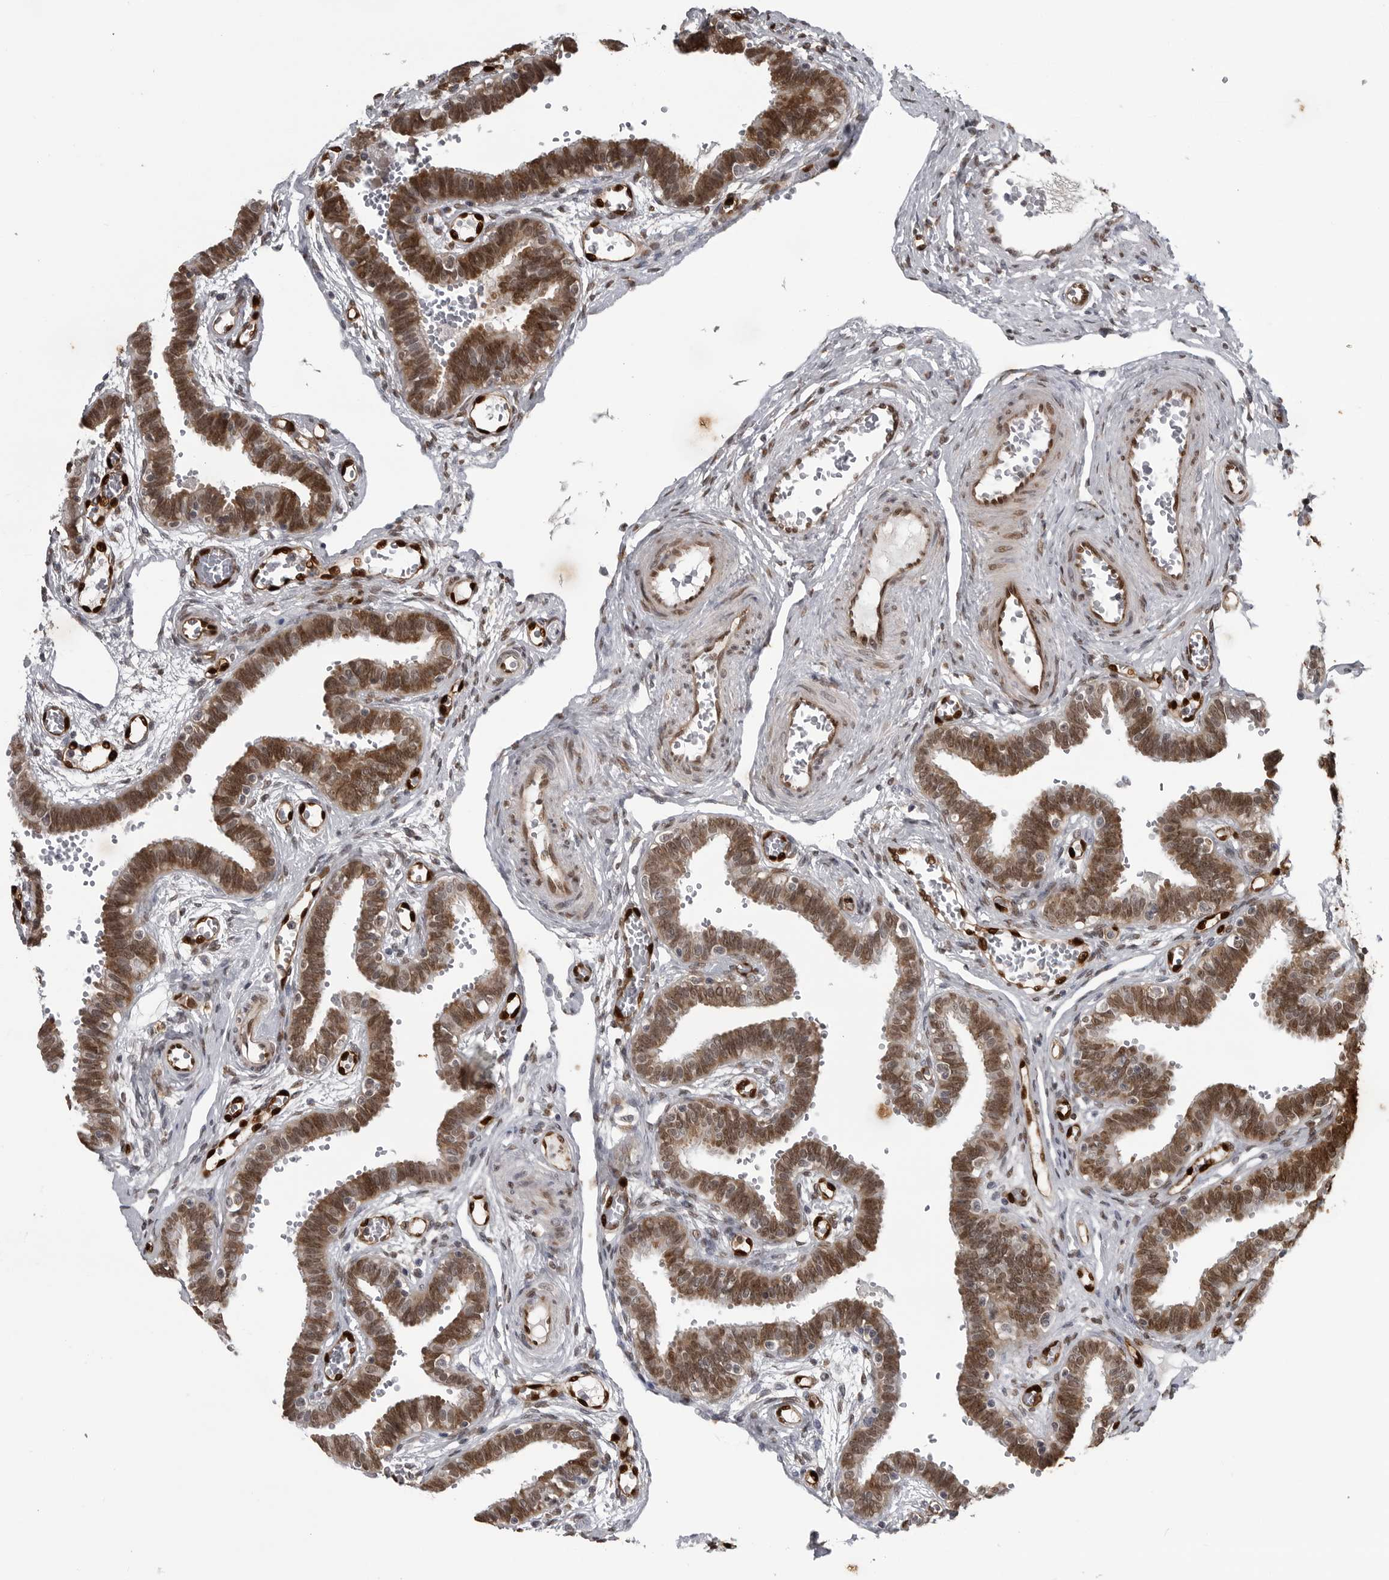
{"staining": {"intensity": "moderate", "quantity": ">75%", "location": "cytoplasmic/membranous,nuclear"}, "tissue": "fallopian tube", "cell_type": "Glandular cells", "image_type": "normal", "snomed": [{"axis": "morphology", "description": "Normal tissue, NOS"}, {"axis": "topography", "description": "Fallopian tube"}, {"axis": "topography", "description": "Placenta"}], "caption": "Normal fallopian tube was stained to show a protein in brown. There is medium levels of moderate cytoplasmic/membranous,nuclear expression in about >75% of glandular cells.", "gene": "SMAD2", "patient": {"sex": "female", "age": 32}}